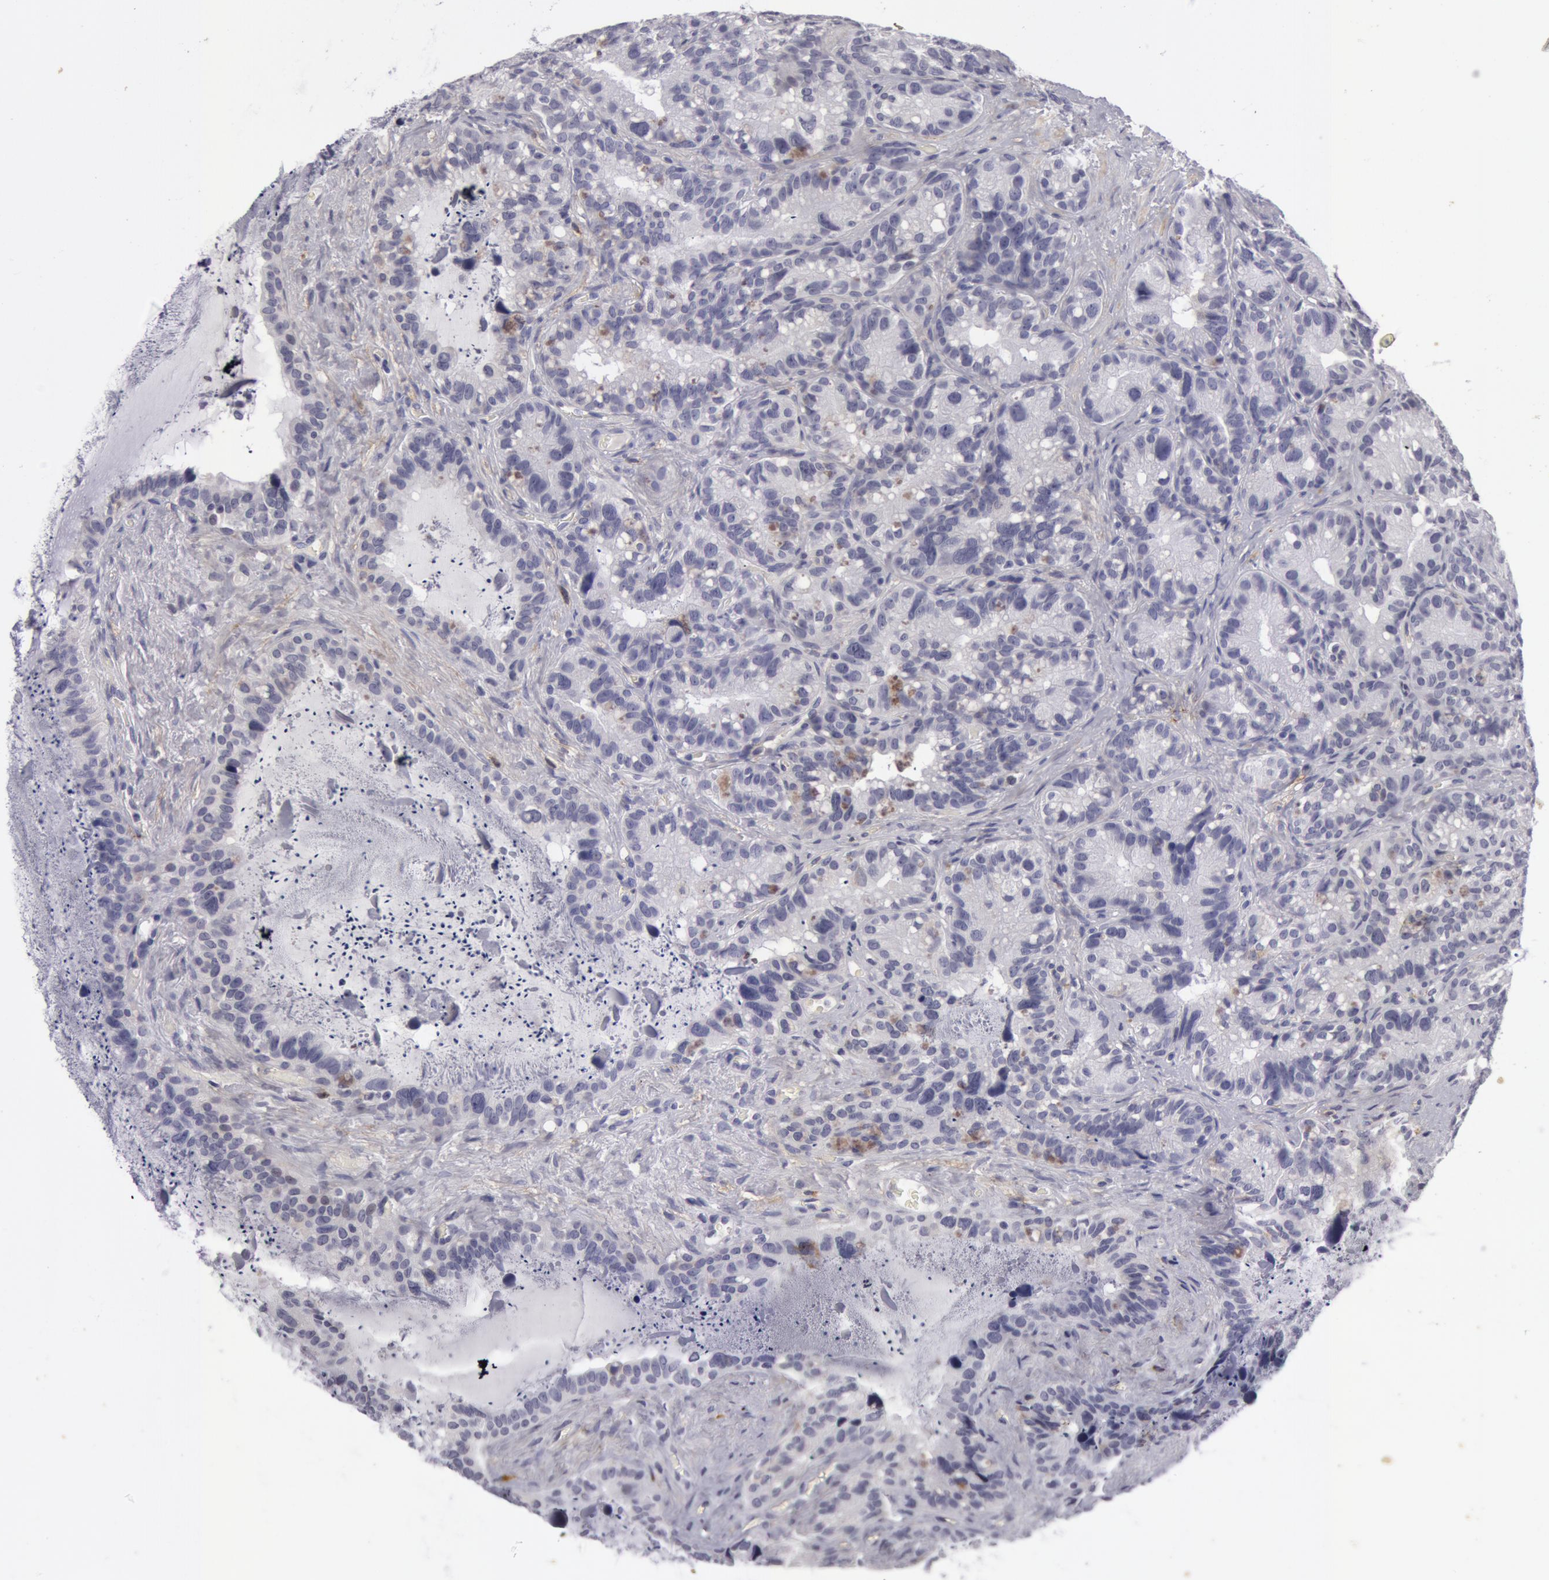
{"staining": {"intensity": "negative", "quantity": "none", "location": "none"}, "tissue": "seminal vesicle", "cell_type": "Glandular cells", "image_type": "normal", "snomed": [{"axis": "morphology", "description": "Normal tissue, NOS"}, {"axis": "topography", "description": "Seminal veicle"}], "caption": "The histopathology image shows no significant expression in glandular cells of seminal vesicle. (DAB (3,3'-diaminobenzidine) IHC visualized using brightfield microscopy, high magnification).", "gene": "NLGN4X", "patient": {"sex": "male", "age": 63}}